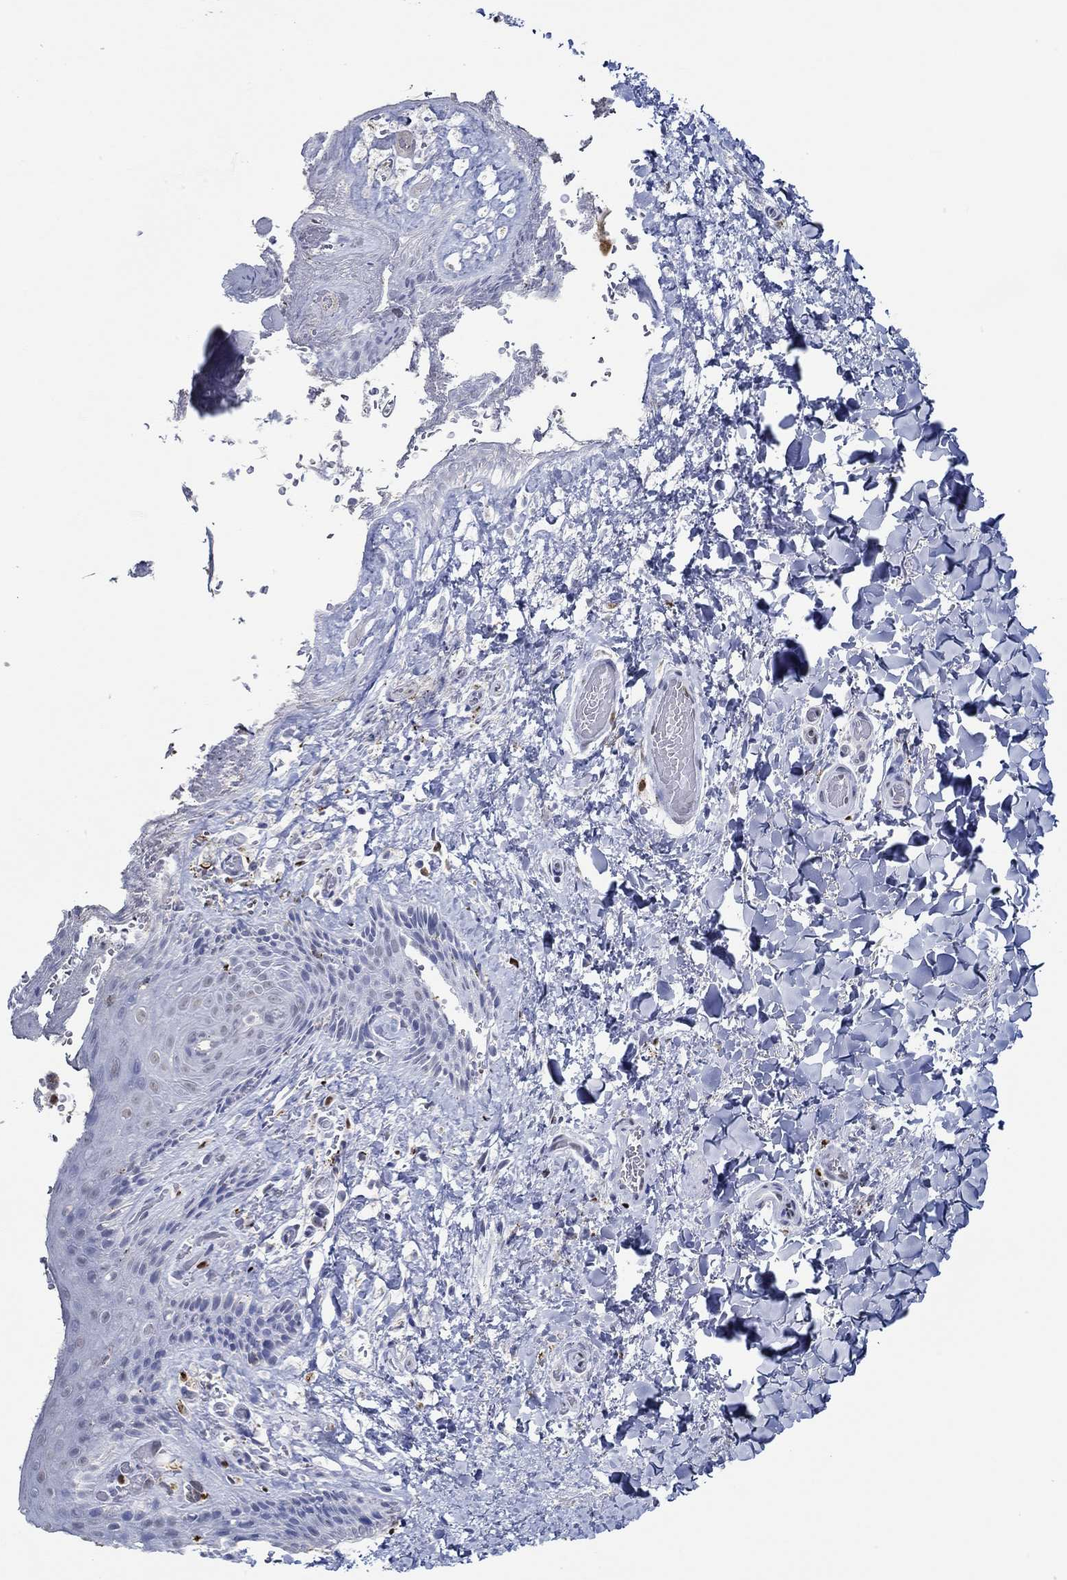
{"staining": {"intensity": "negative", "quantity": "none", "location": "none"}, "tissue": "skin", "cell_type": "Epidermal cells", "image_type": "normal", "snomed": [{"axis": "morphology", "description": "Normal tissue, NOS"}, {"axis": "topography", "description": "Anal"}], "caption": "An image of human skin is negative for staining in epidermal cells. (DAB immunohistochemistry with hematoxylin counter stain).", "gene": "GATA2", "patient": {"sex": "male", "age": 36}}